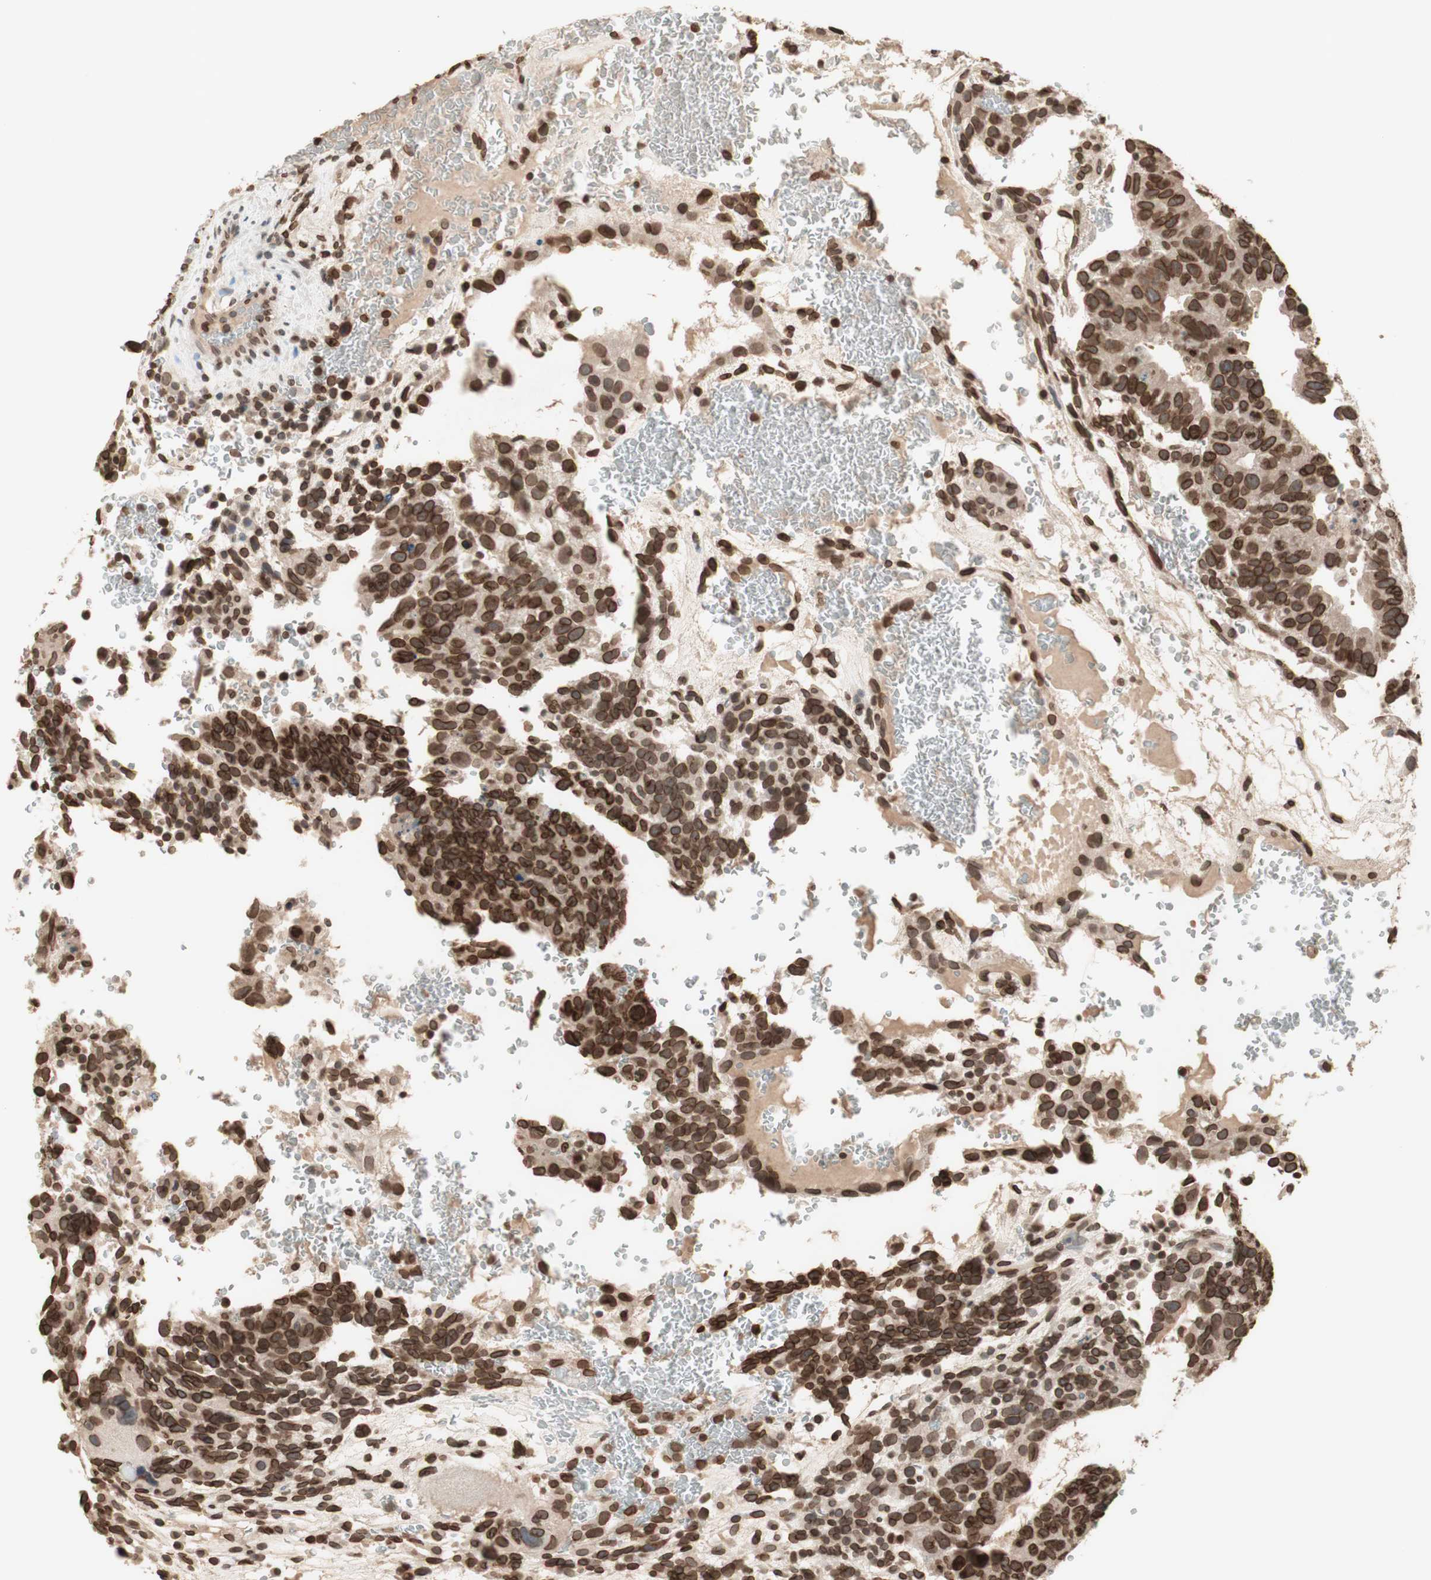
{"staining": {"intensity": "moderate", "quantity": ">75%", "location": "cytoplasmic/membranous,nuclear"}, "tissue": "testis cancer", "cell_type": "Tumor cells", "image_type": "cancer", "snomed": [{"axis": "morphology", "description": "Seminoma, NOS"}, {"axis": "morphology", "description": "Carcinoma, Embryonal, NOS"}, {"axis": "topography", "description": "Testis"}], "caption": "IHC photomicrograph of human testis seminoma stained for a protein (brown), which reveals medium levels of moderate cytoplasmic/membranous and nuclear expression in about >75% of tumor cells.", "gene": "TMPO", "patient": {"sex": "male", "age": 52}}